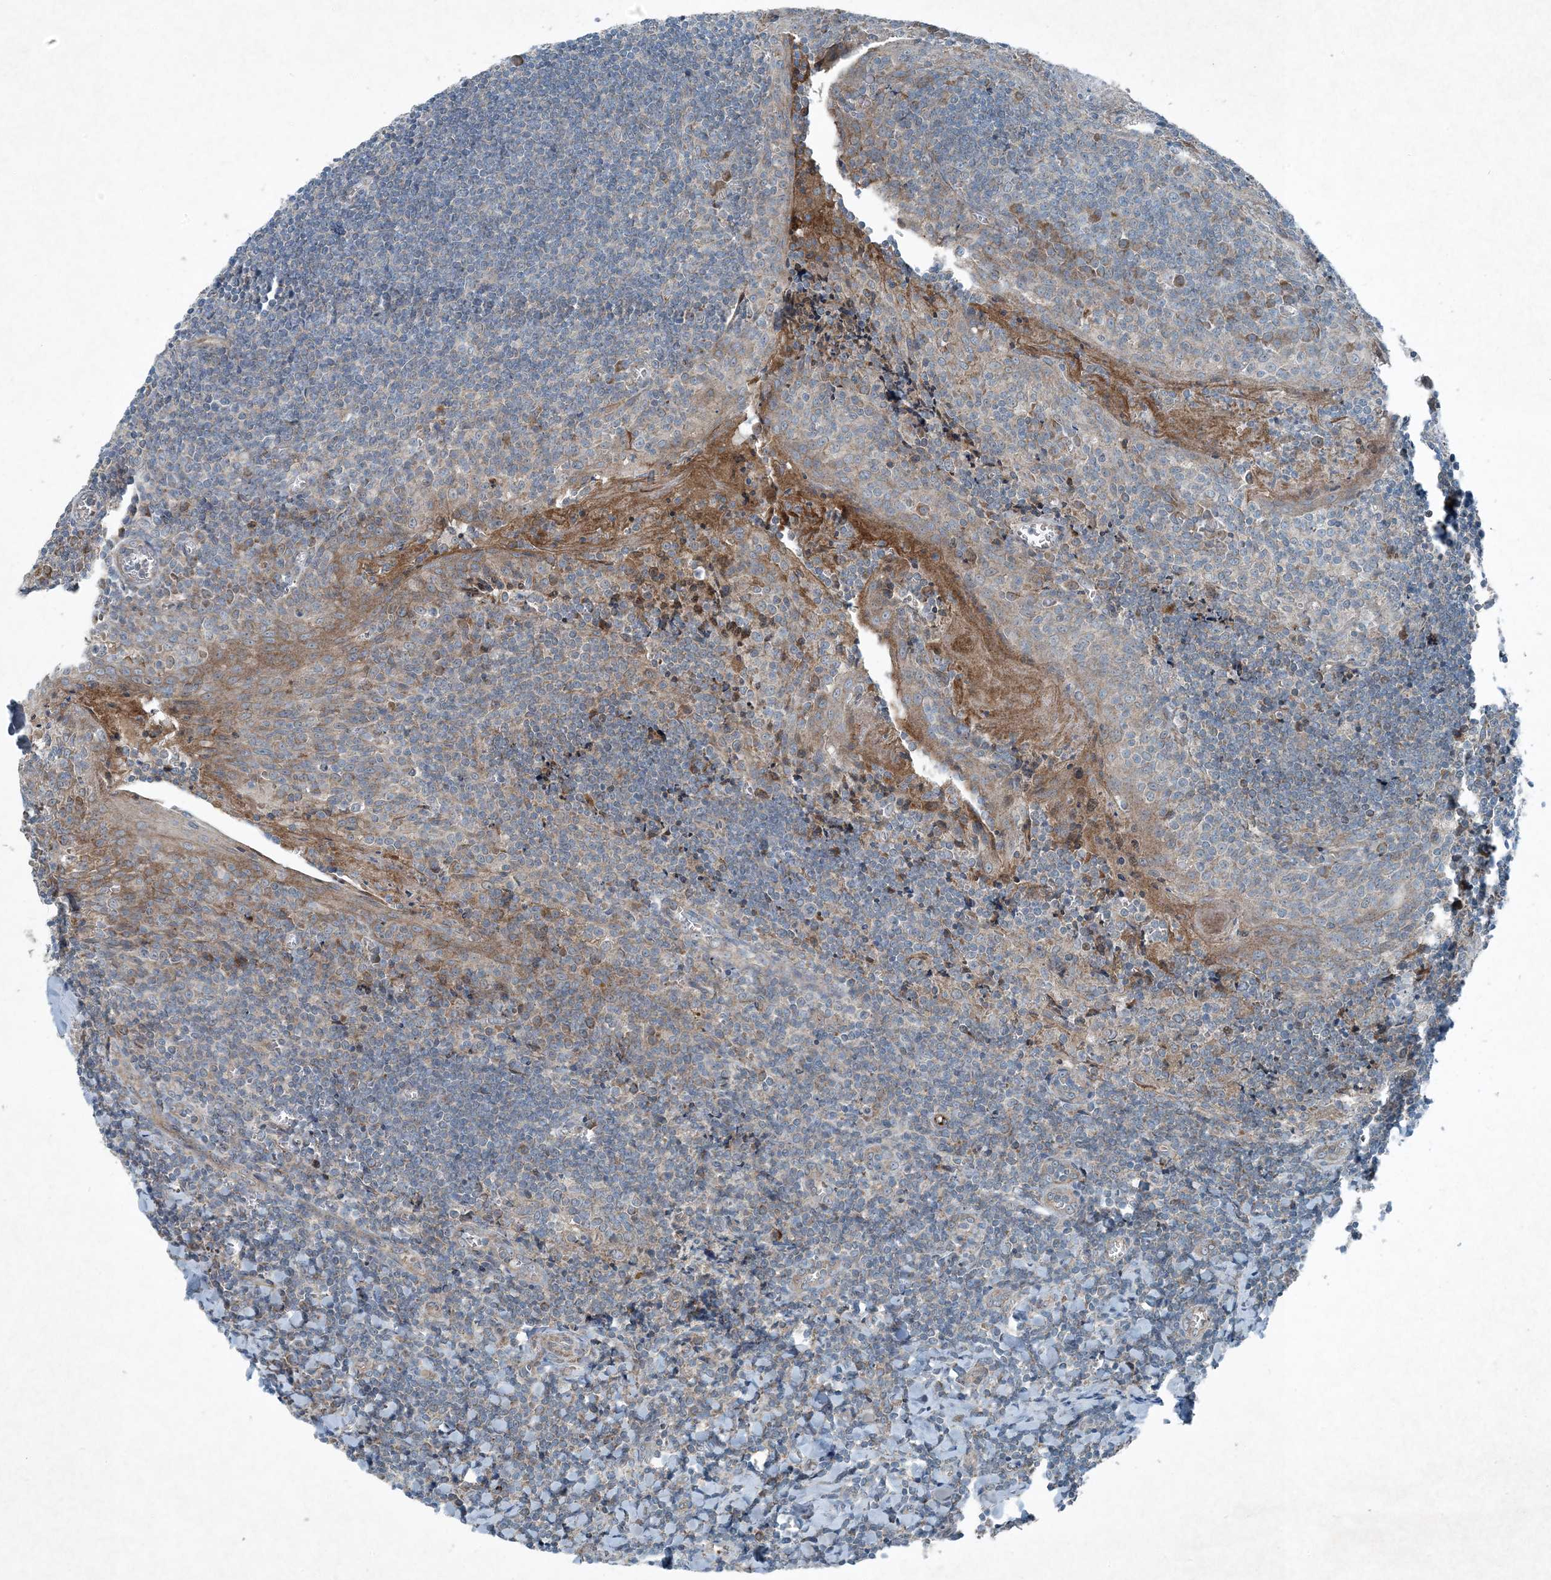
{"staining": {"intensity": "weak", "quantity": "<25%", "location": "cytoplasmic/membranous"}, "tissue": "tonsil", "cell_type": "Germinal center cells", "image_type": "normal", "snomed": [{"axis": "morphology", "description": "Normal tissue, NOS"}, {"axis": "topography", "description": "Tonsil"}], "caption": "Tonsil stained for a protein using immunohistochemistry (IHC) displays no expression germinal center cells.", "gene": "APOM", "patient": {"sex": "male", "age": 27}}